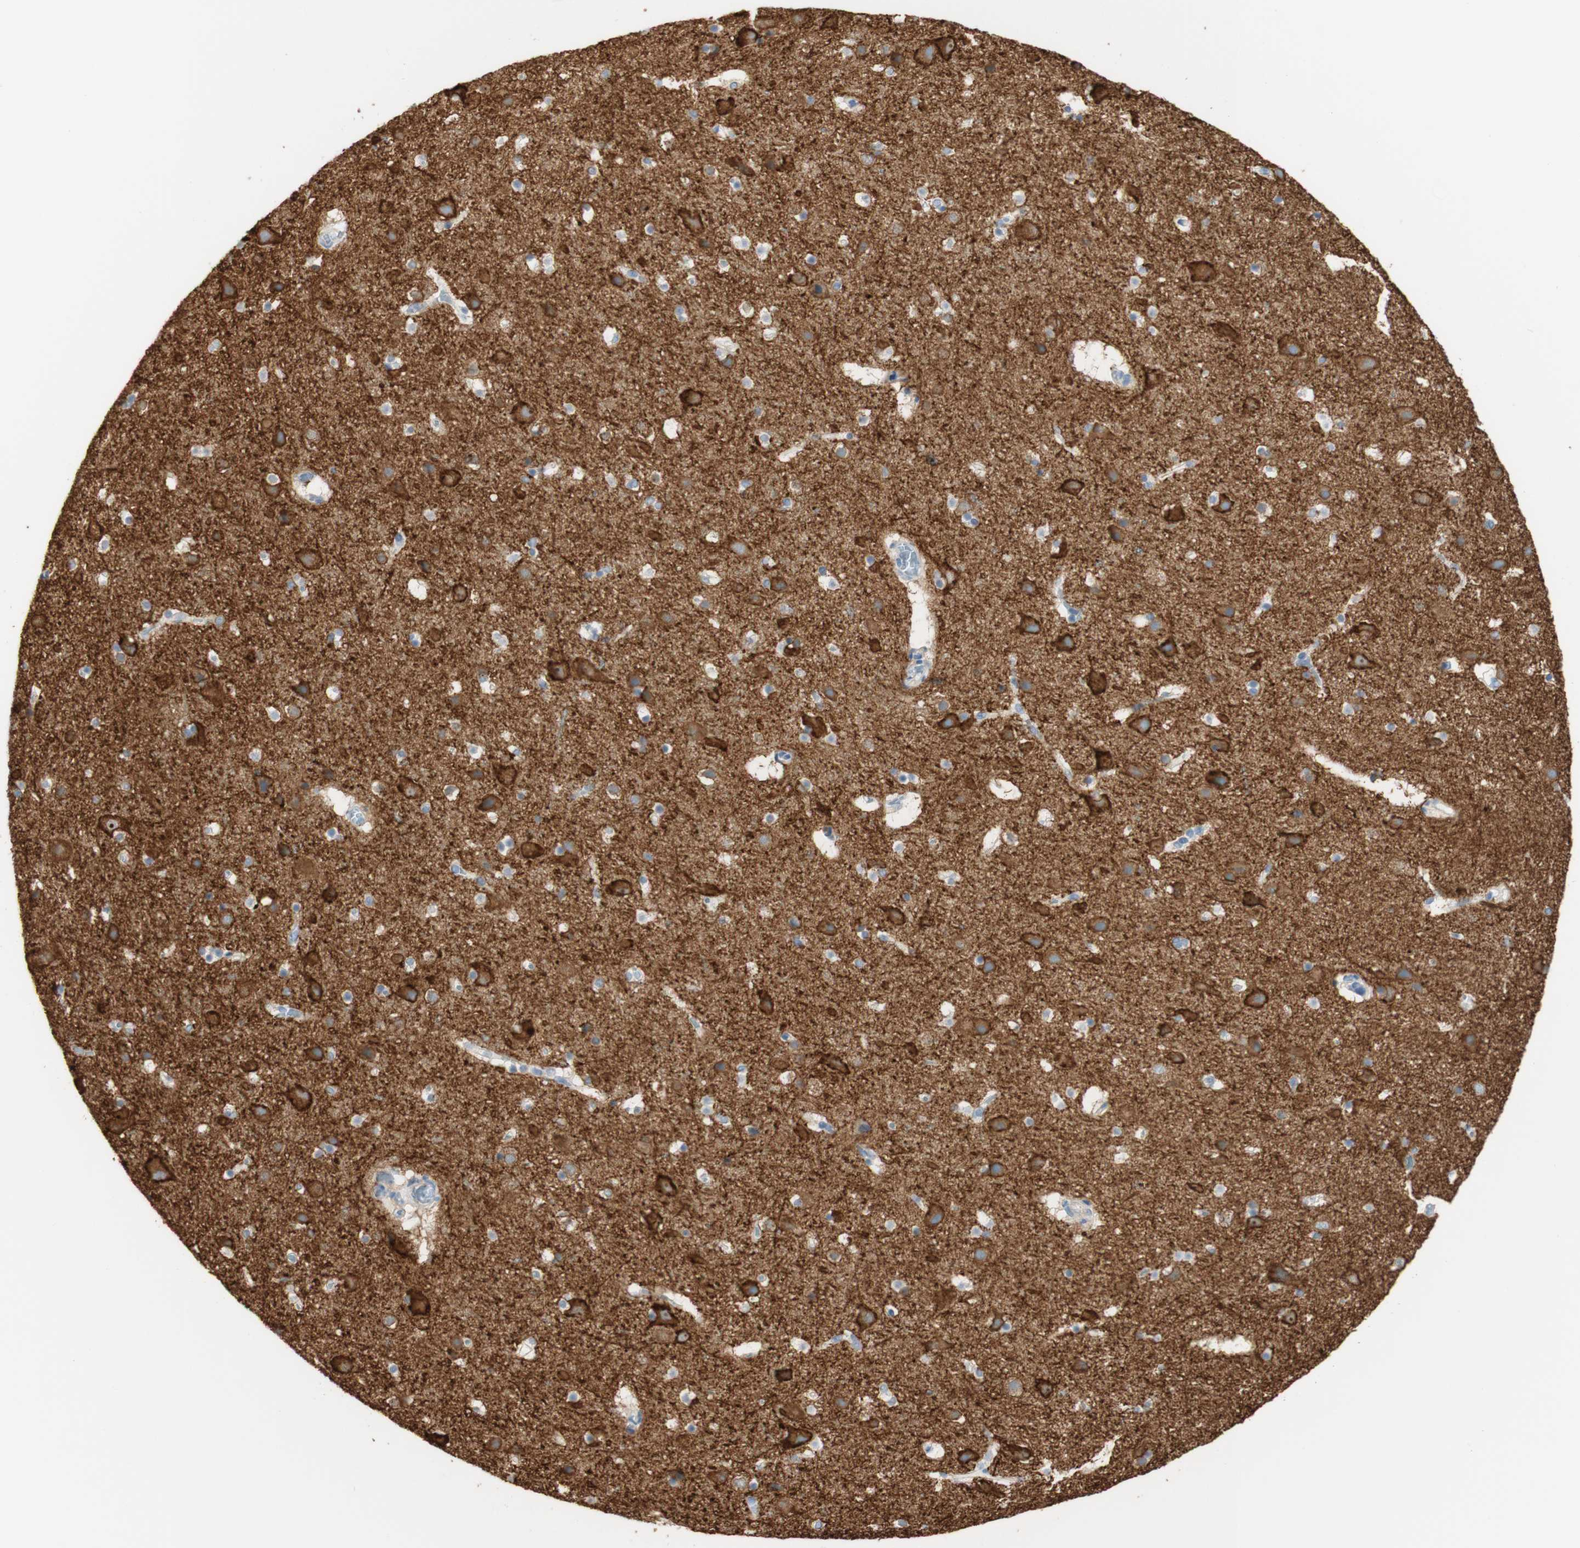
{"staining": {"intensity": "negative", "quantity": "none", "location": "none"}, "tissue": "cerebral cortex", "cell_type": "Endothelial cells", "image_type": "normal", "snomed": [{"axis": "morphology", "description": "Normal tissue, NOS"}, {"axis": "topography", "description": "Cerebral cortex"}], "caption": "This is a micrograph of IHC staining of unremarkable cerebral cortex, which shows no staining in endothelial cells.", "gene": "ATP2B1", "patient": {"sex": "male", "age": 45}}